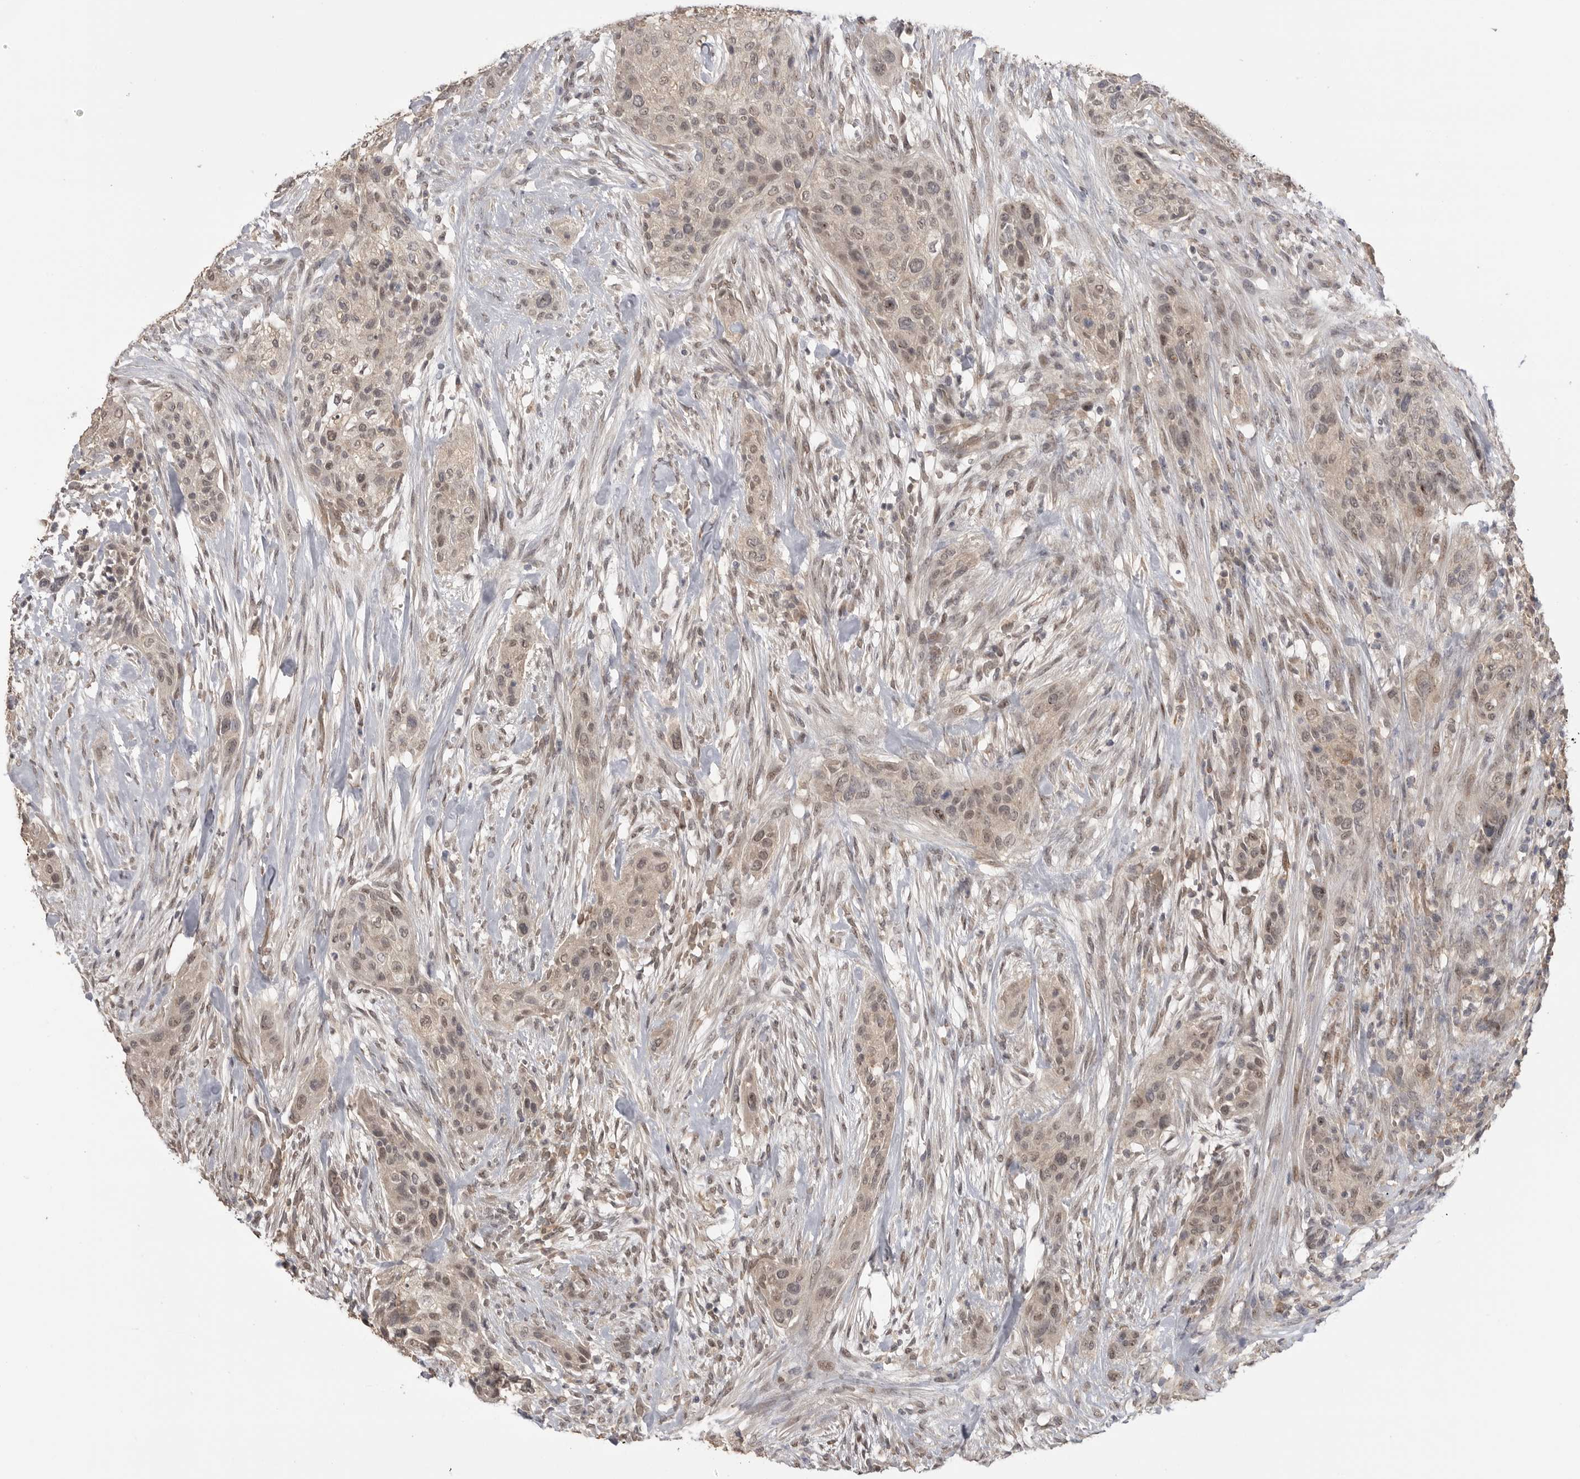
{"staining": {"intensity": "weak", "quantity": "25%-75%", "location": "cytoplasmic/membranous,nuclear"}, "tissue": "urothelial cancer", "cell_type": "Tumor cells", "image_type": "cancer", "snomed": [{"axis": "morphology", "description": "Urothelial carcinoma, High grade"}, {"axis": "topography", "description": "Urinary bladder"}], "caption": "IHC image of urothelial cancer stained for a protein (brown), which shows low levels of weak cytoplasmic/membranous and nuclear expression in about 25%-75% of tumor cells.", "gene": "ASPSCR1", "patient": {"sex": "male", "age": 35}}